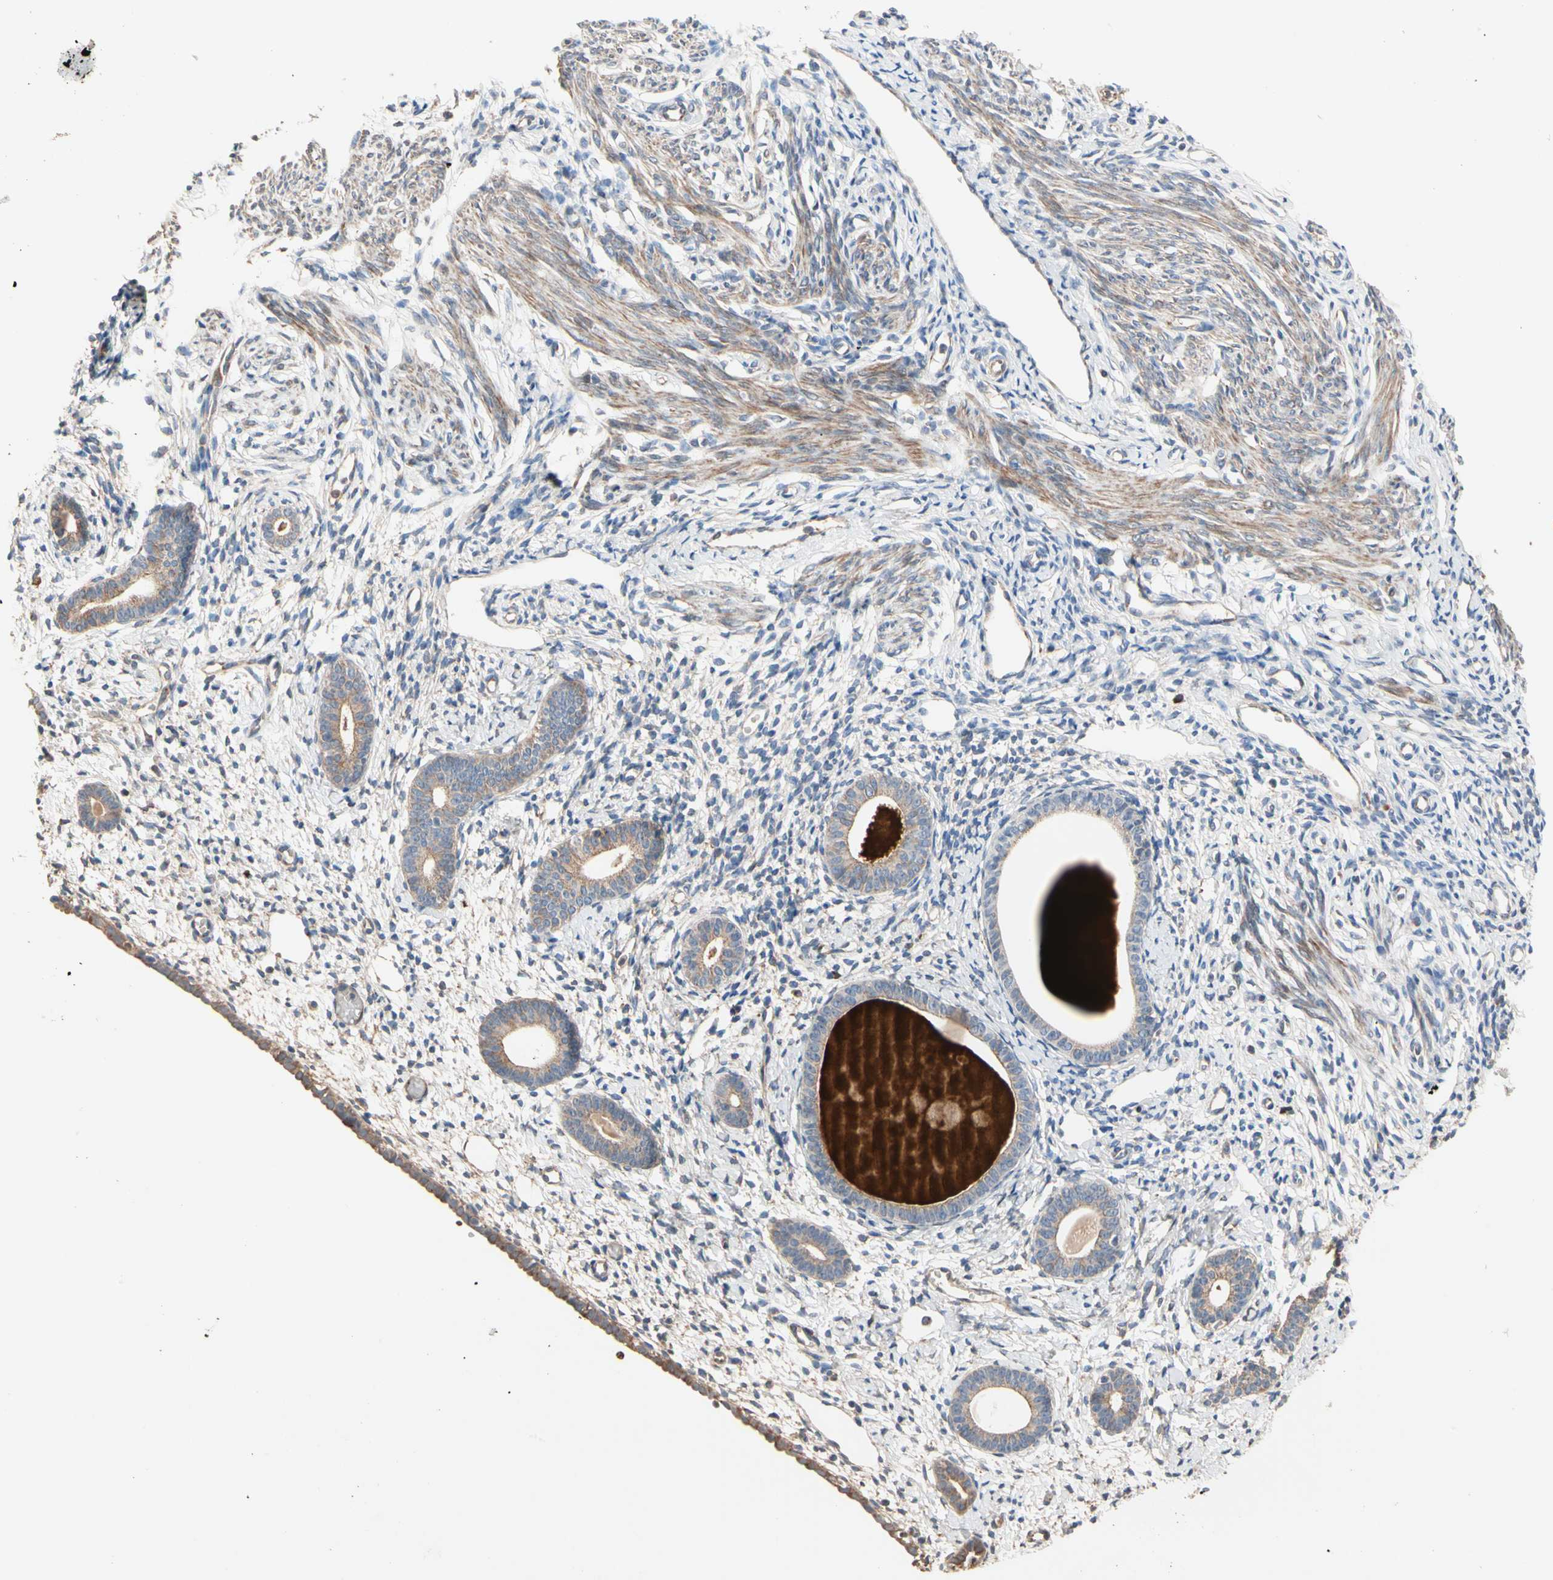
{"staining": {"intensity": "negative", "quantity": "none", "location": "none"}, "tissue": "endometrium", "cell_type": "Cells in endometrial stroma", "image_type": "normal", "snomed": [{"axis": "morphology", "description": "Normal tissue, NOS"}, {"axis": "topography", "description": "Endometrium"}], "caption": "High power microscopy histopathology image of an IHC micrograph of normal endometrium, revealing no significant positivity in cells in endometrial stroma.", "gene": "GCK", "patient": {"sex": "female", "age": 71}}